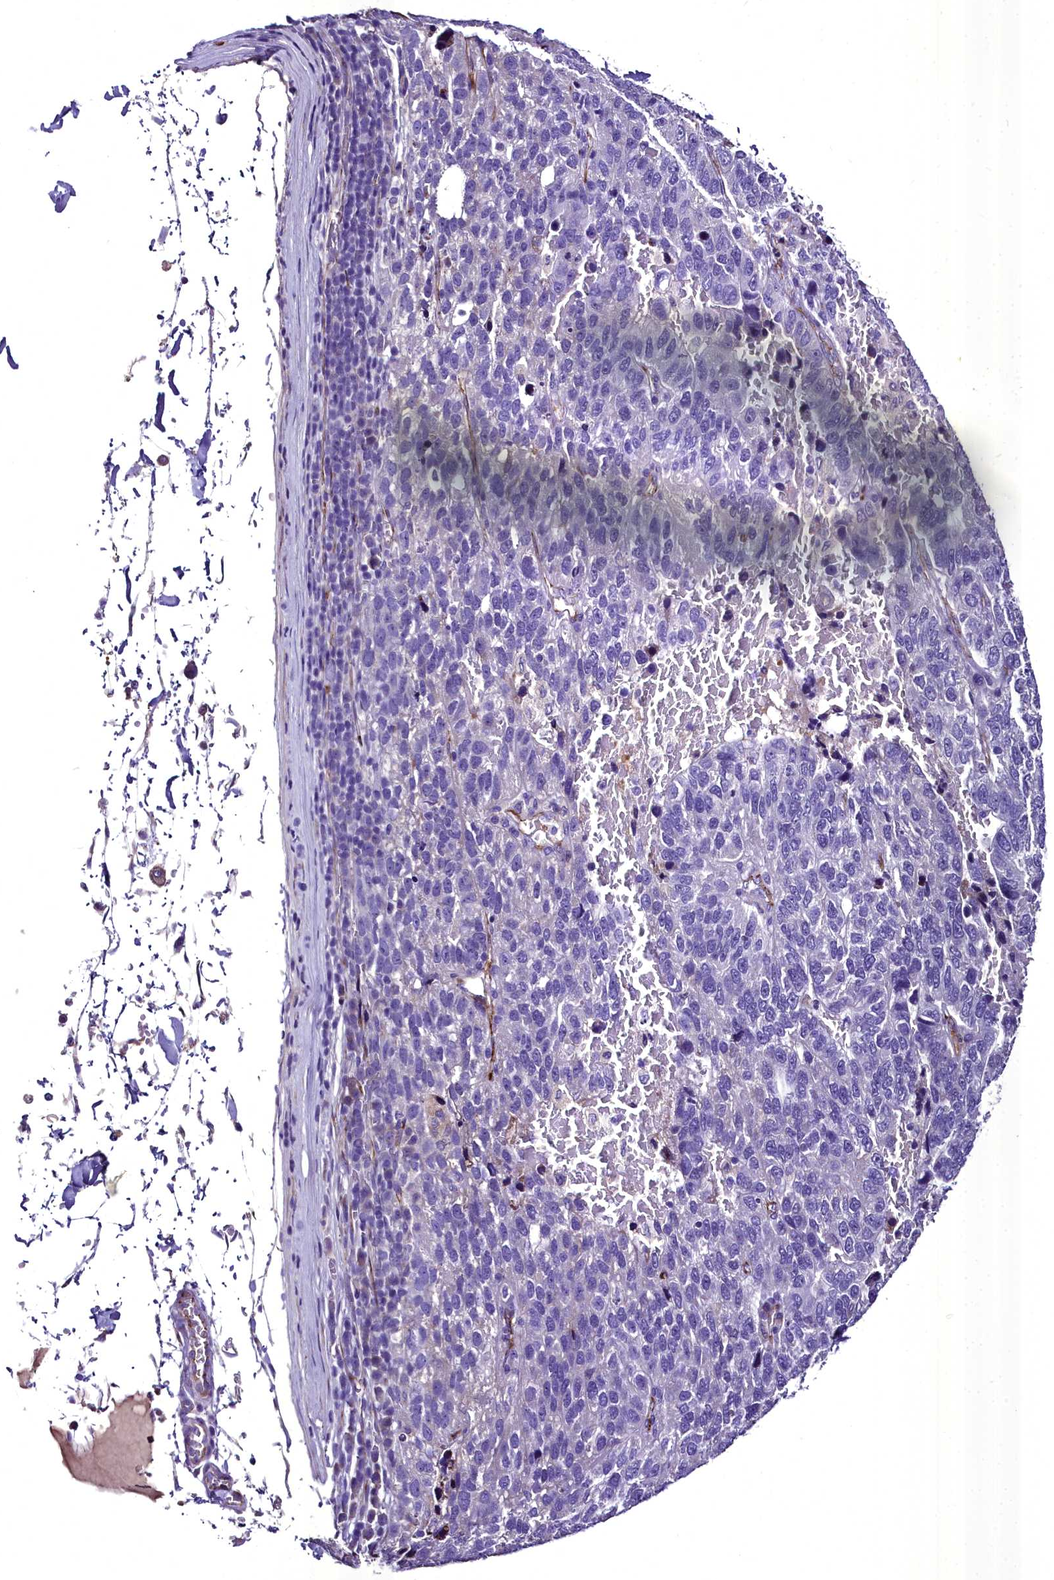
{"staining": {"intensity": "negative", "quantity": "none", "location": "none"}, "tissue": "pancreatic cancer", "cell_type": "Tumor cells", "image_type": "cancer", "snomed": [{"axis": "morphology", "description": "Adenocarcinoma, NOS"}, {"axis": "topography", "description": "Pancreas"}], "caption": "This is an immunohistochemistry histopathology image of pancreatic cancer. There is no staining in tumor cells.", "gene": "MS4A18", "patient": {"sex": "female", "age": 61}}